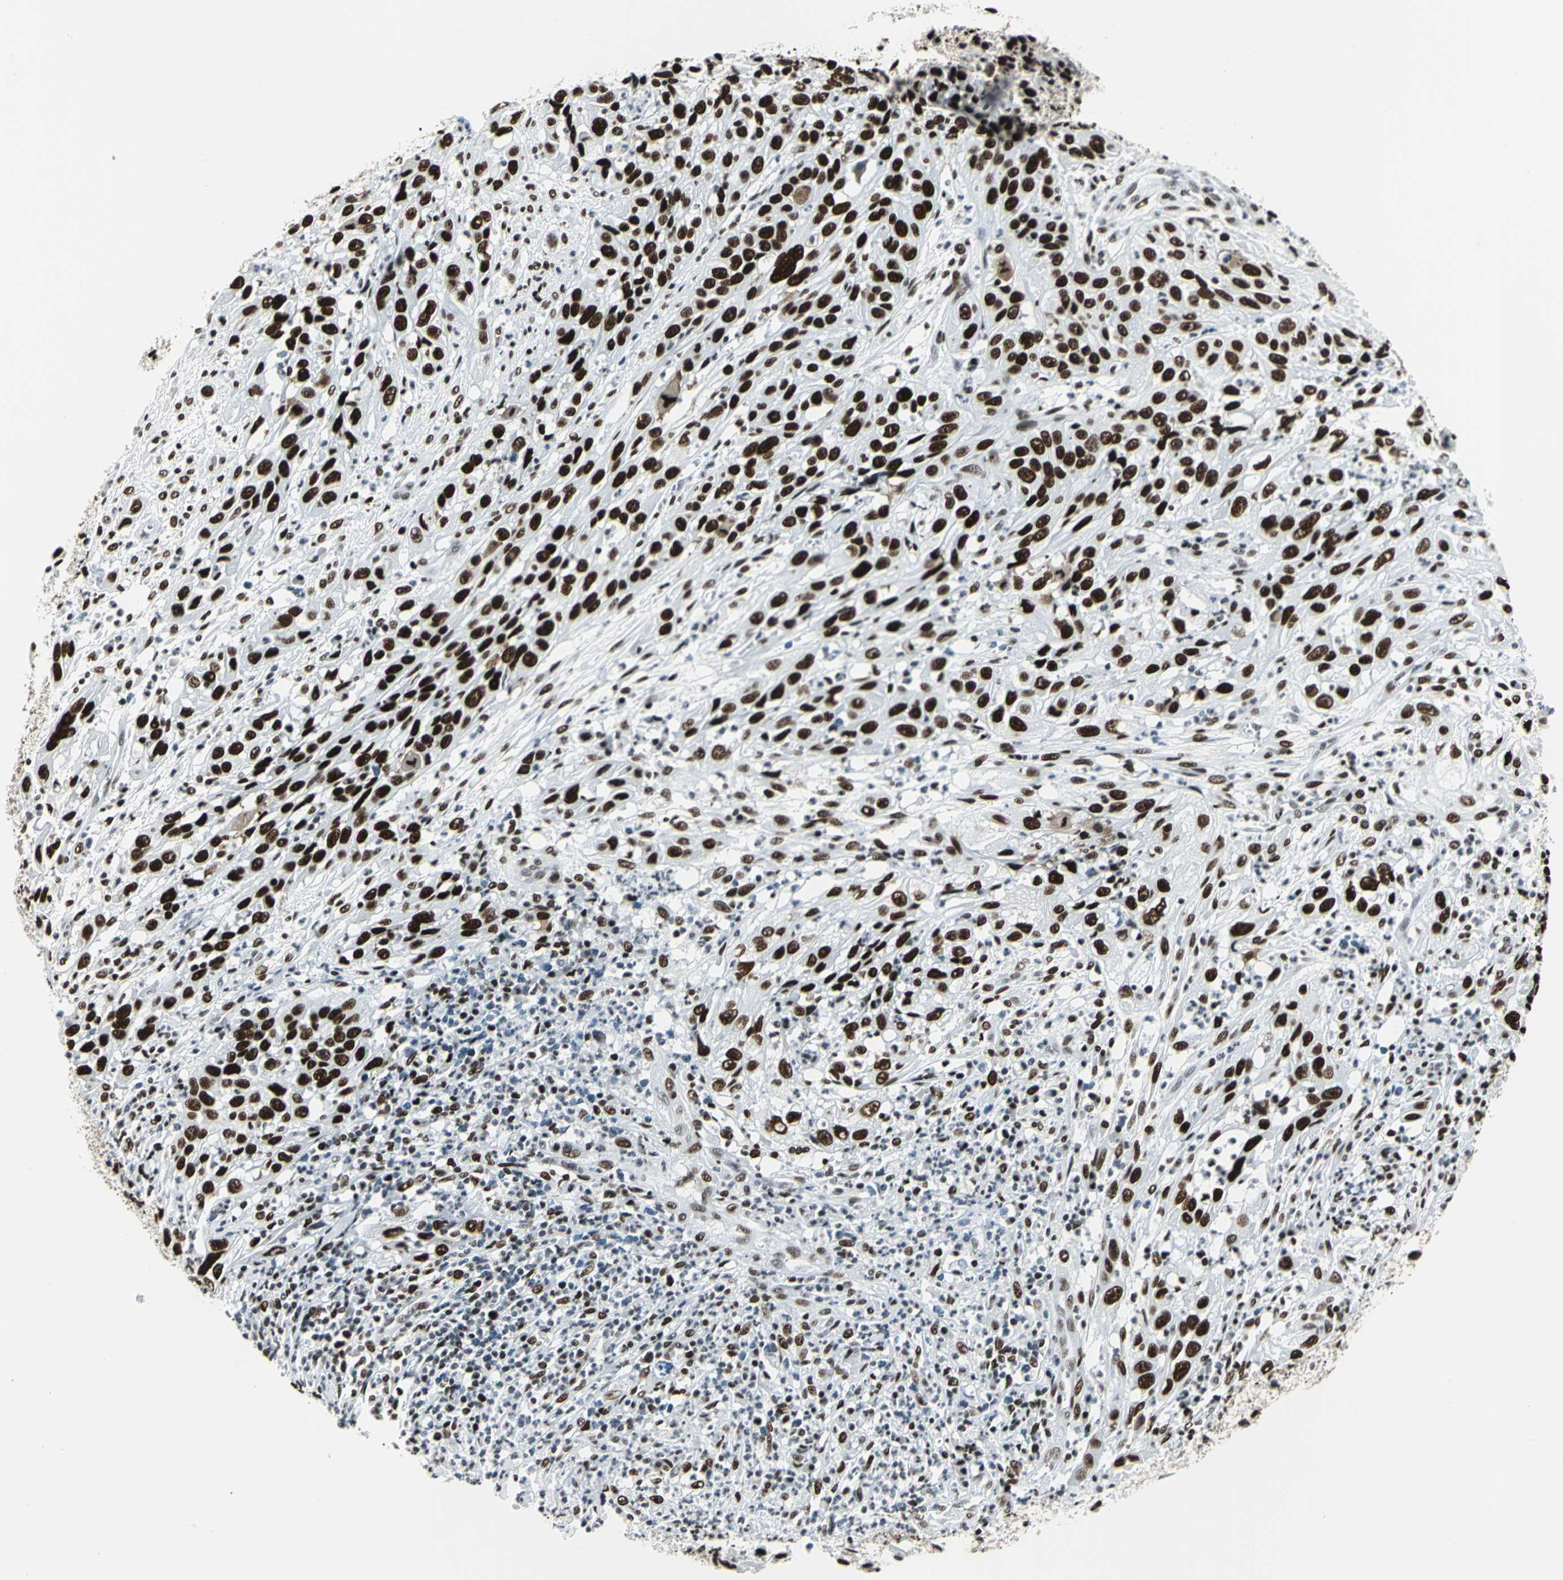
{"staining": {"intensity": "strong", "quantity": ">75%", "location": "nuclear"}, "tissue": "cervical cancer", "cell_type": "Tumor cells", "image_type": "cancer", "snomed": [{"axis": "morphology", "description": "Squamous cell carcinoma, NOS"}, {"axis": "topography", "description": "Cervix"}], "caption": "Strong nuclear positivity is appreciated in approximately >75% of tumor cells in cervical squamous cell carcinoma. Immunohistochemistry stains the protein in brown and the nuclei are stained blue.", "gene": "HDAC2", "patient": {"sex": "female", "age": 32}}